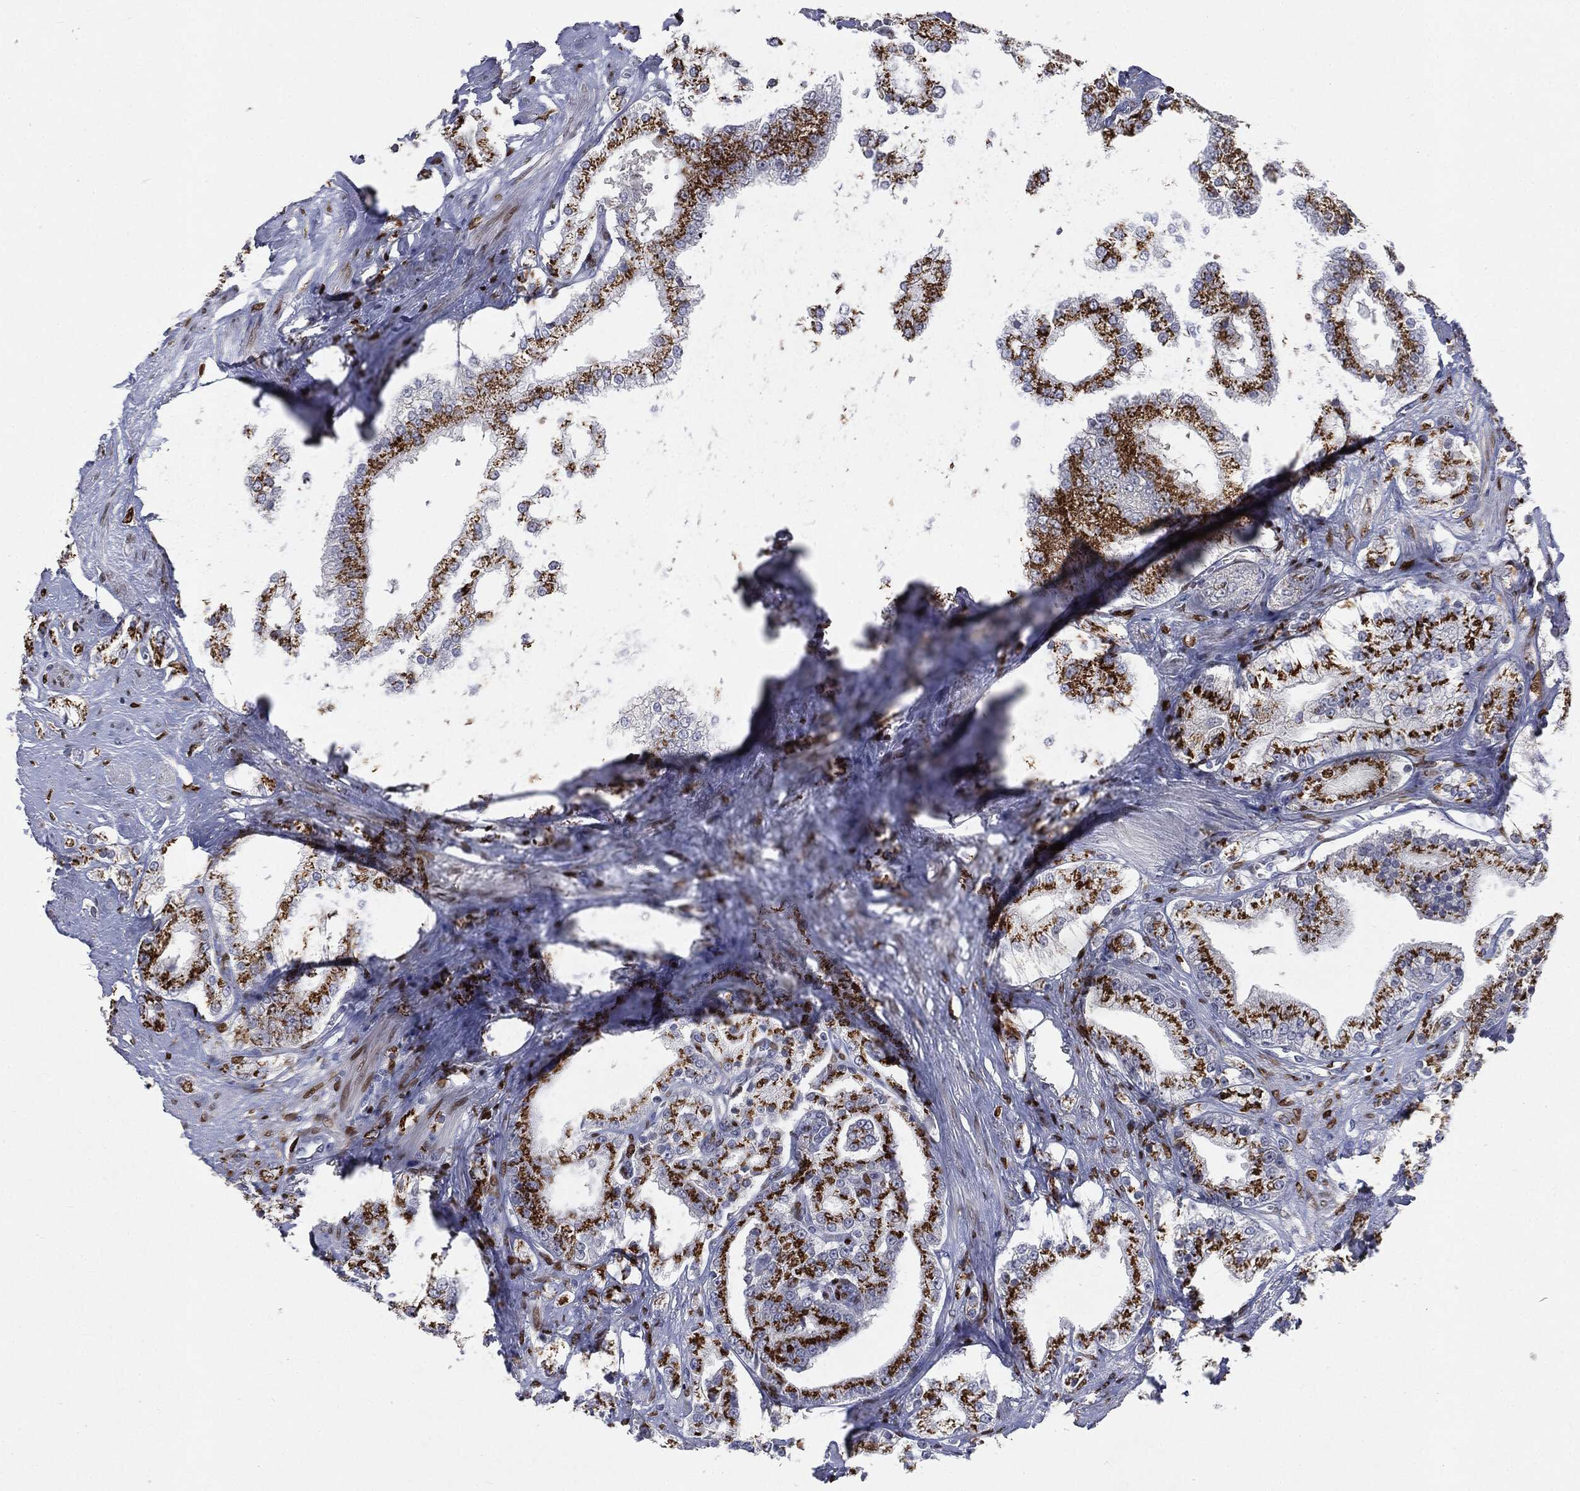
{"staining": {"intensity": "strong", "quantity": ">75%", "location": "cytoplasmic/membranous"}, "tissue": "prostate cancer", "cell_type": "Tumor cells", "image_type": "cancer", "snomed": [{"axis": "morphology", "description": "Adenocarcinoma, NOS"}, {"axis": "topography", "description": "Prostate and seminal vesicle, NOS"}, {"axis": "topography", "description": "Prostate"}], "caption": "Protein expression by immunohistochemistry (IHC) demonstrates strong cytoplasmic/membranous positivity in about >75% of tumor cells in prostate adenocarcinoma. Nuclei are stained in blue.", "gene": "CASD1", "patient": {"sex": "male", "age": 67}}